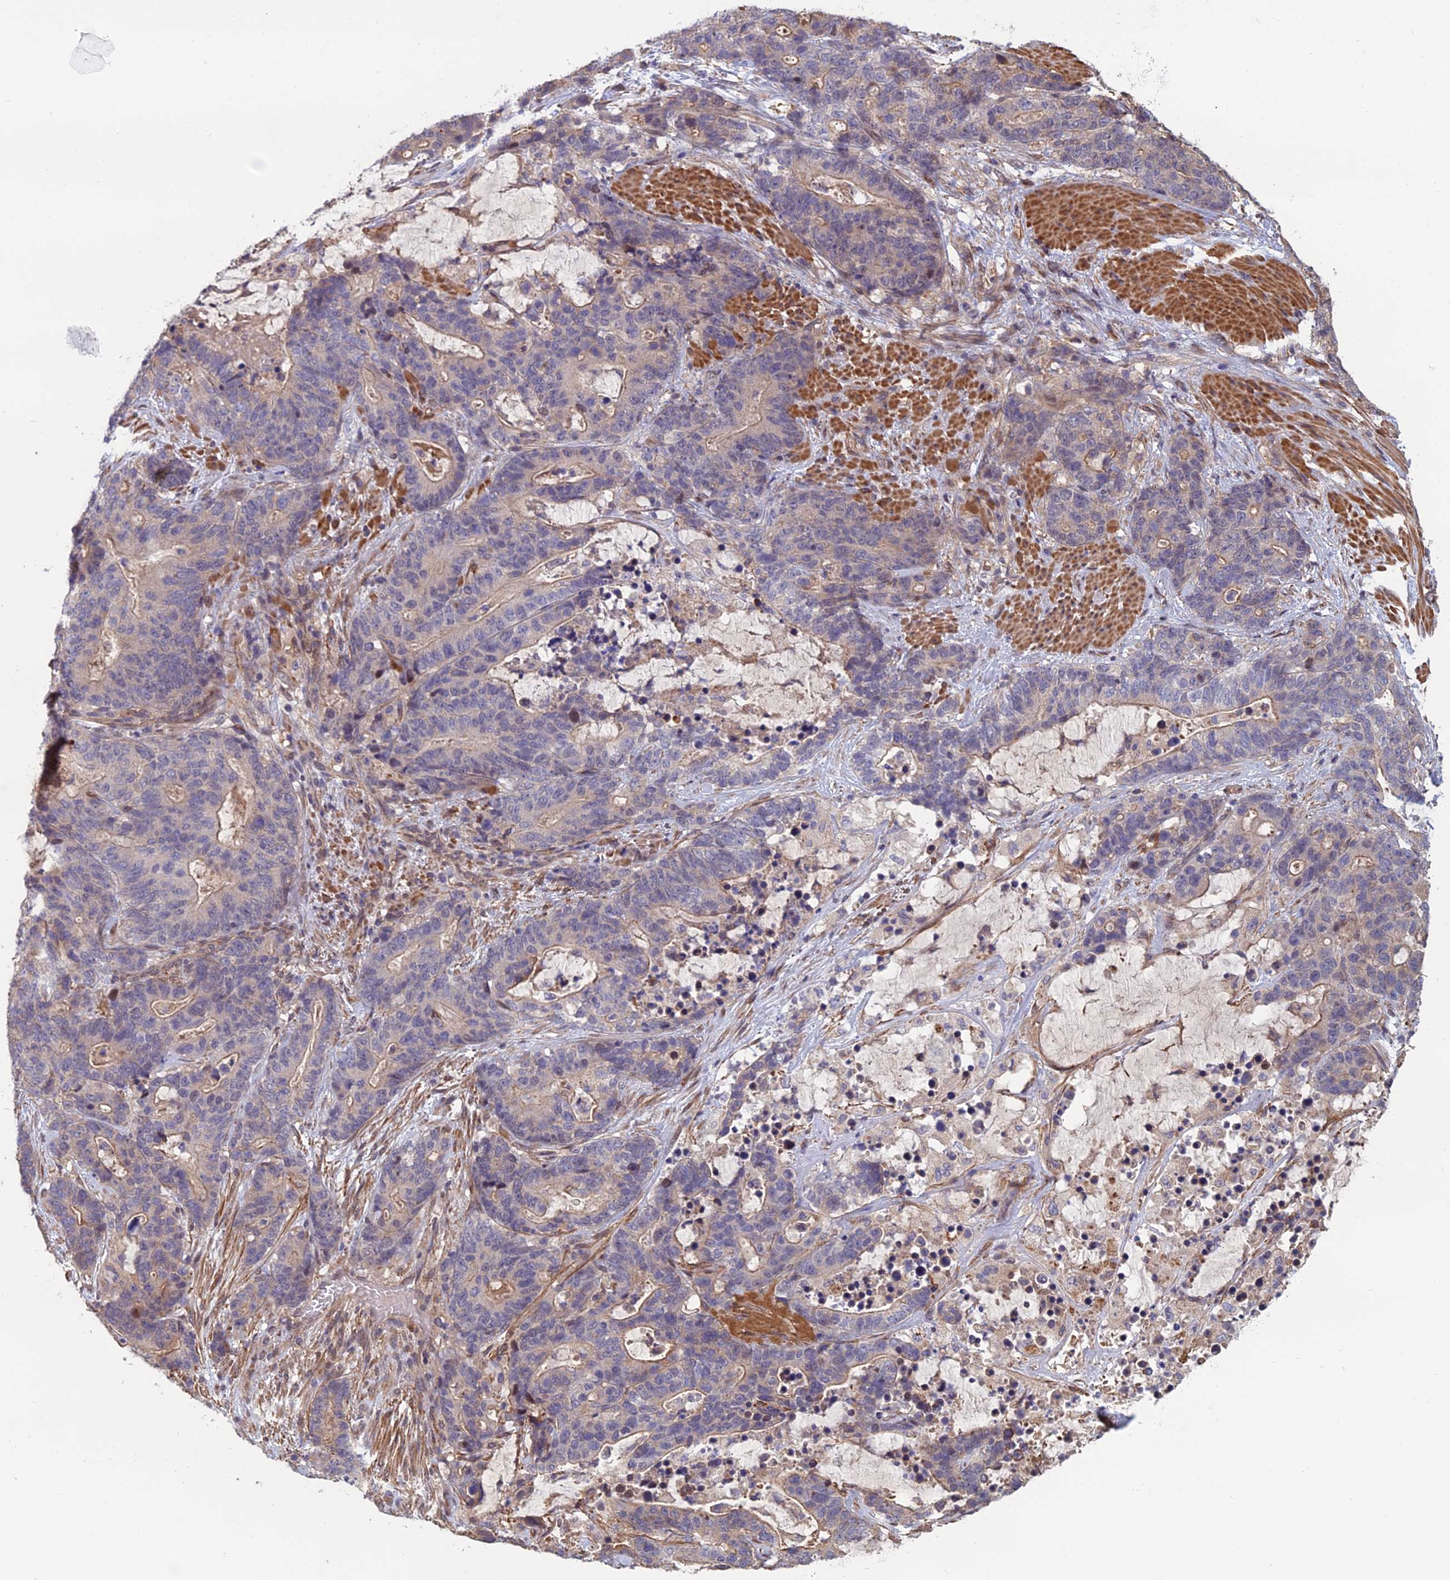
{"staining": {"intensity": "weak", "quantity": "25%-75%", "location": "cytoplasmic/membranous"}, "tissue": "stomach cancer", "cell_type": "Tumor cells", "image_type": "cancer", "snomed": [{"axis": "morphology", "description": "Adenocarcinoma, NOS"}, {"axis": "topography", "description": "Stomach"}], "caption": "Weak cytoplasmic/membranous positivity for a protein is identified in about 25%-75% of tumor cells of stomach cancer (adenocarcinoma) using immunohistochemistry.", "gene": "CCDC183", "patient": {"sex": "female", "age": 76}}